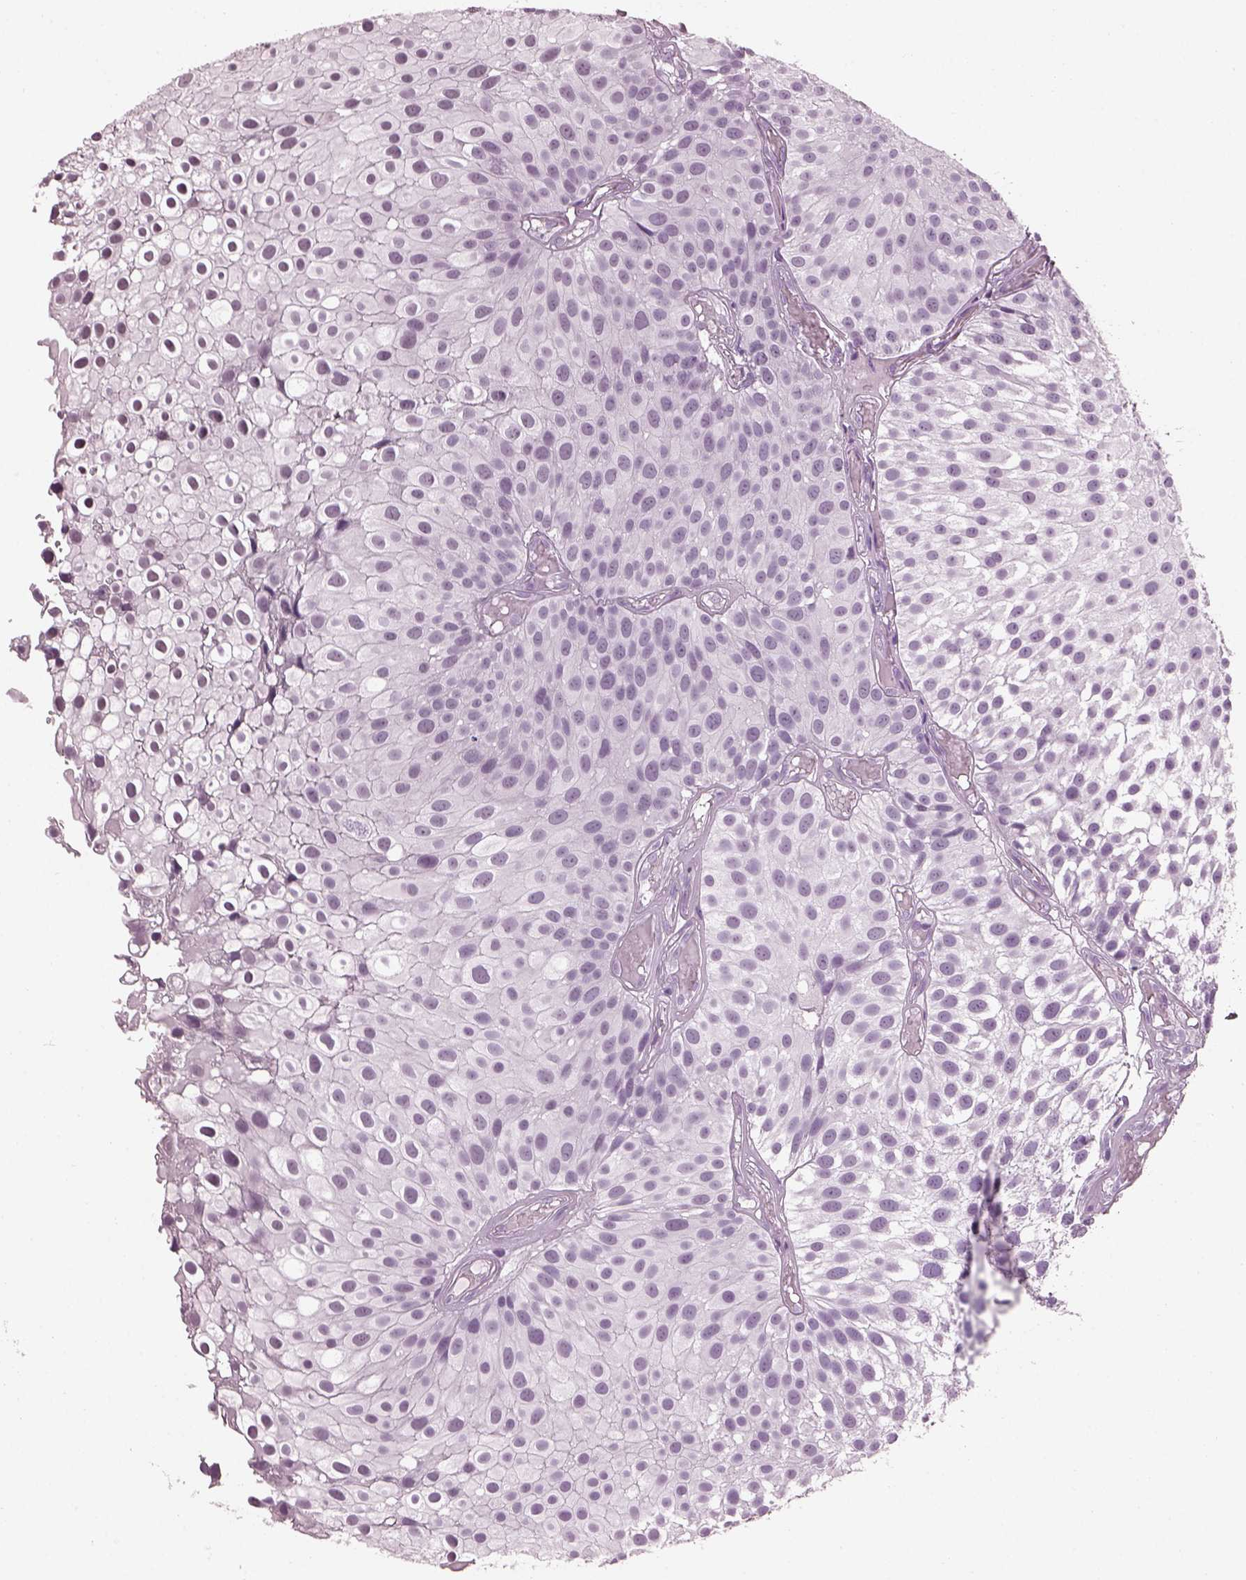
{"staining": {"intensity": "negative", "quantity": "none", "location": "none"}, "tissue": "urothelial cancer", "cell_type": "Tumor cells", "image_type": "cancer", "snomed": [{"axis": "morphology", "description": "Urothelial carcinoma, Low grade"}, {"axis": "topography", "description": "Urinary bladder"}], "caption": "Low-grade urothelial carcinoma was stained to show a protein in brown. There is no significant staining in tumor cells. (Stains: DAB immunohistochemistry (IHC) with hematoxylin counter stain, Microscopy: brightfield microscopy at high magnification).", "gene": "ADGRG2", "patient": {"sex": "male", "age": 79}}